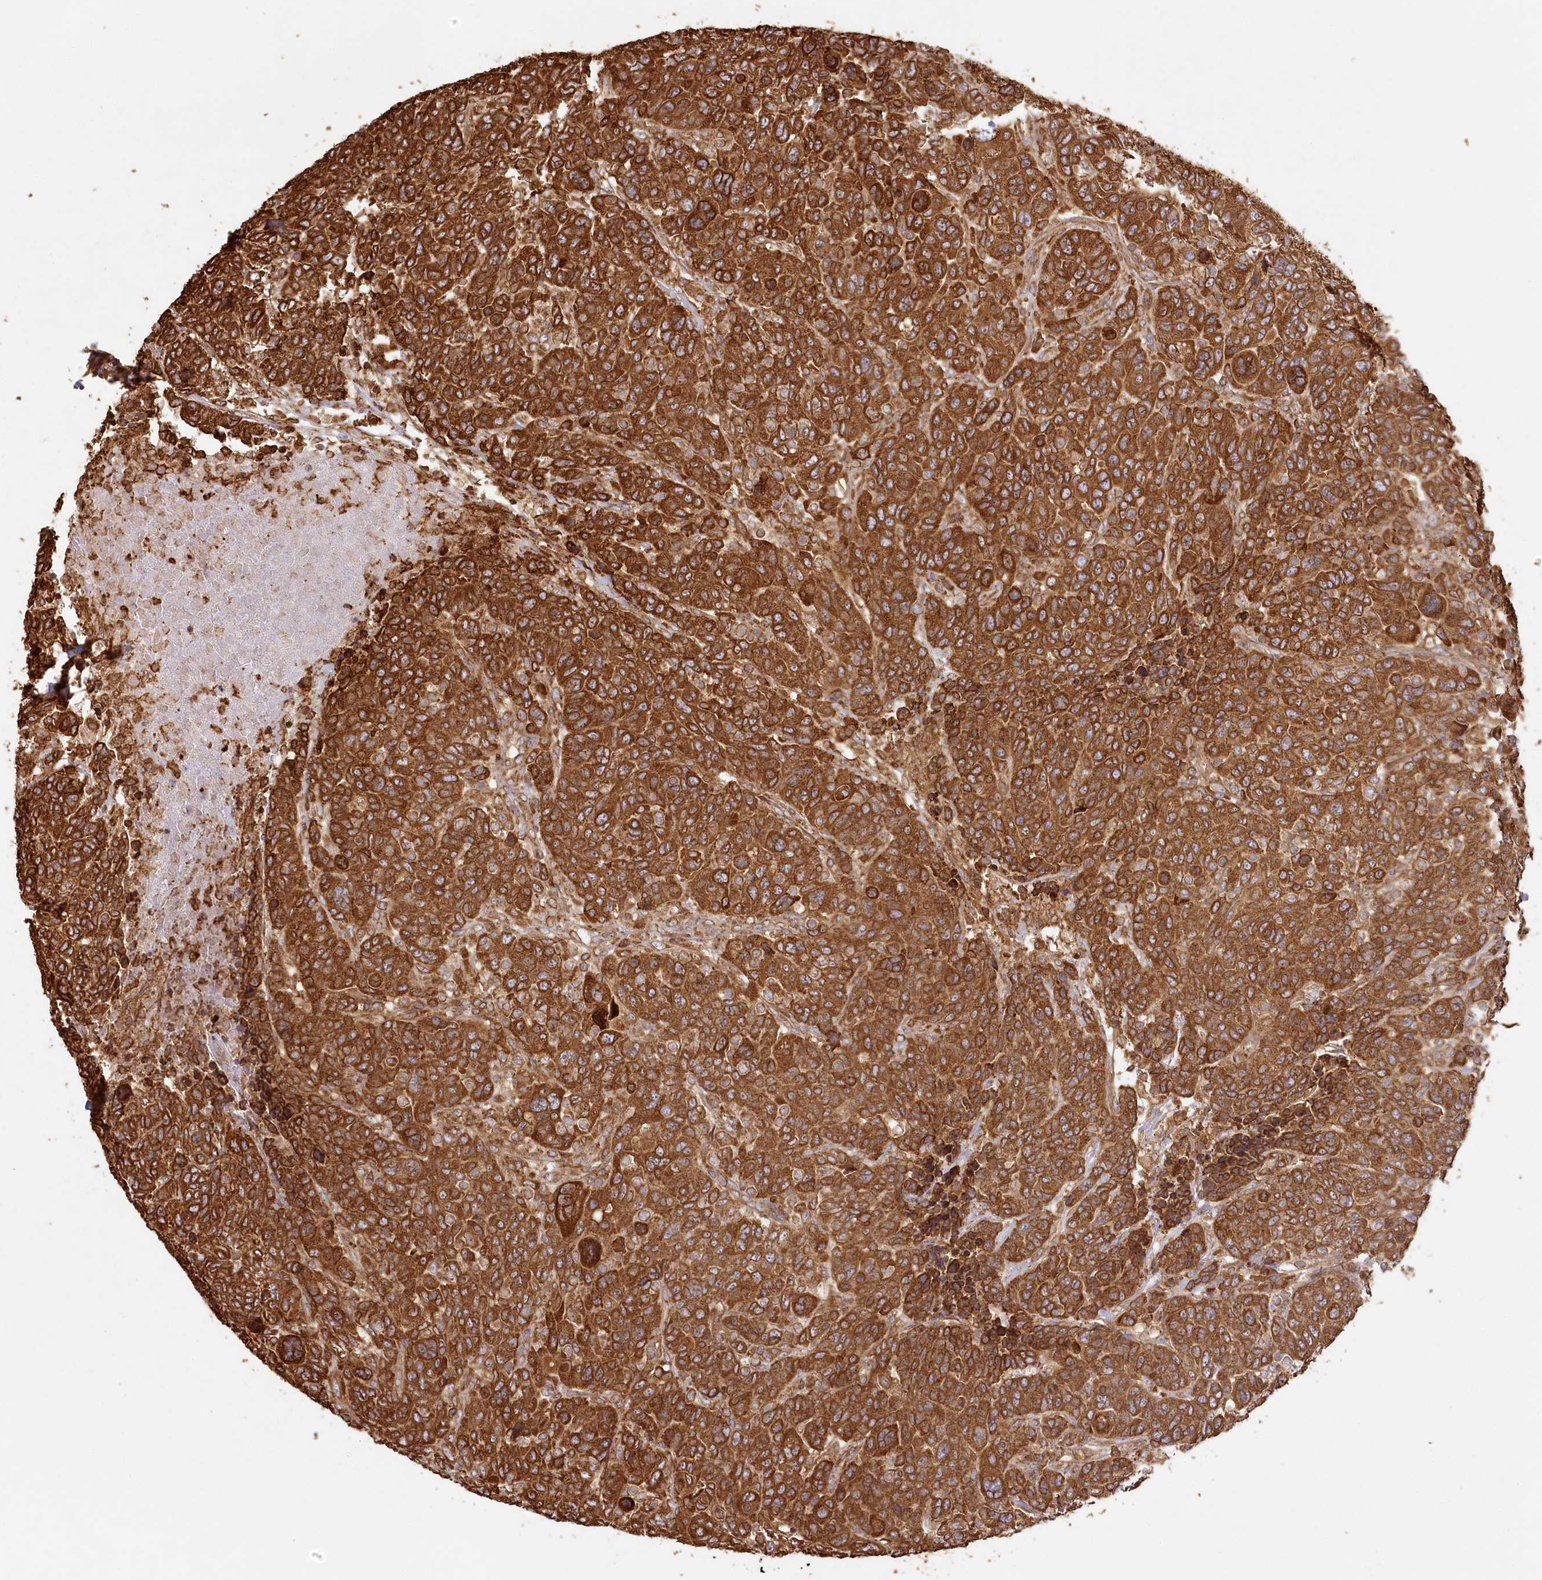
{"staining": {"intensity": "strong", "quantity": ">75%", "location": "cytoplasmic/membranous"}, "tissue": "breast cancer", "cell_type": "Tumor cells", "image_type": "cancer", "snomed": [{"axis": "morphology", "description": "Duct carcinoma"}, {"axis": "topography", "description": "Breast"}], "caption": "Intraductal carcinoma (breast) tissue demonstrates strong cytoplasmic/membranous expression in approximately >75% of tumor cells", "gene": "ACAP2", "patient": {"sex": "female", "age": 37}}